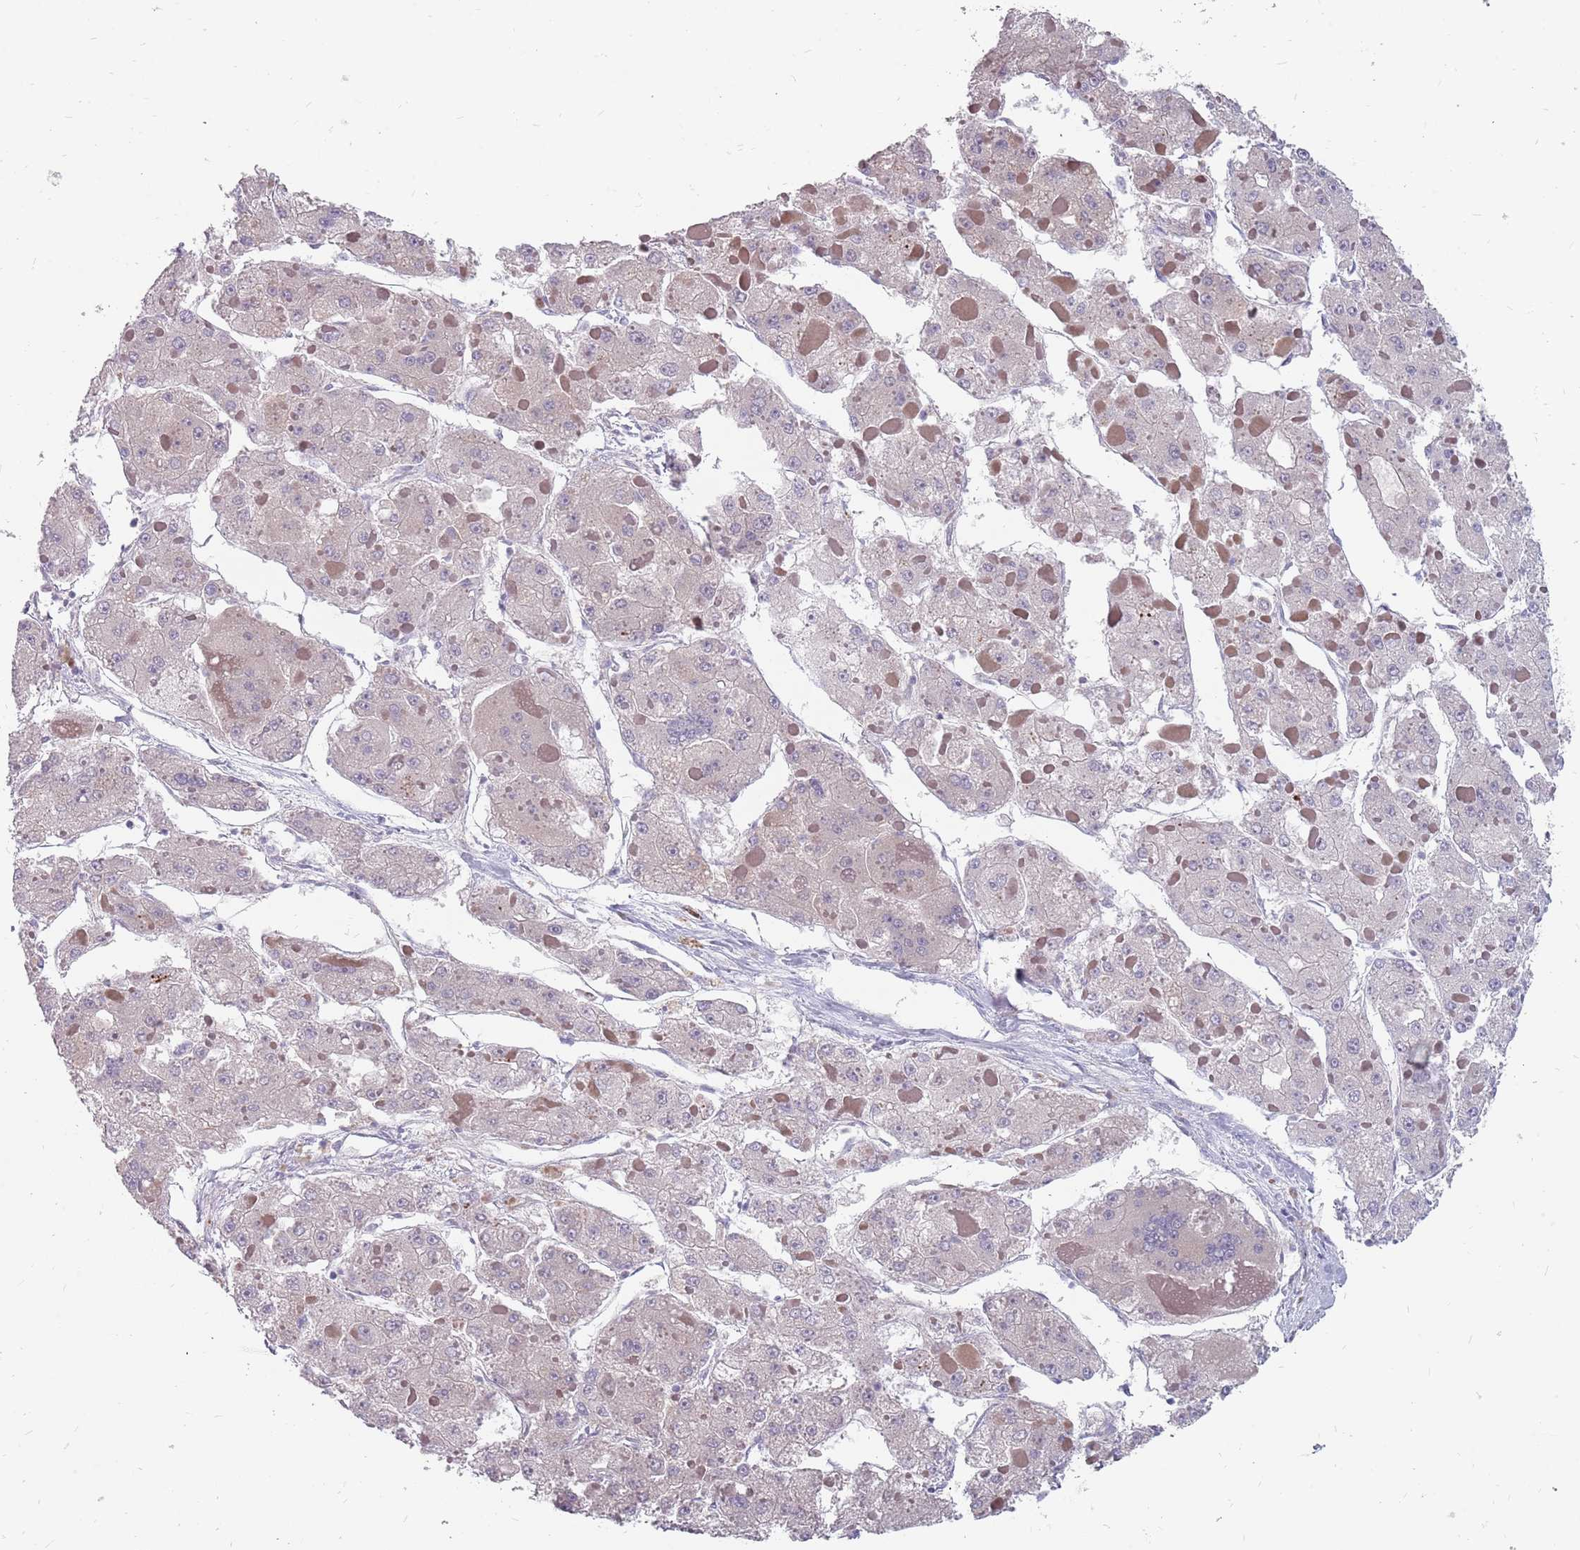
{"staining": {"intensity": "negative", "quantity": "none", "location": "none"}, "tissue": "liver cancer", "cell_type": "Tumor cells", "image_type": "cancer", "snomed": [{"axis": "morphology", "description": "Carcinoma, Hepatocellular, NOS"}, {"axis": "topography", "description": "Liver"}], "caption": "This is a image of immunohistochemistry (IHC) staining of liver hepatocellular carcinoma, which shows no positivity in tumor cells. (DAB immunohistochemistry (IHC), high magnification).", "gene": "CMTR2", "patient": {"sex": "female", "age": 73}}